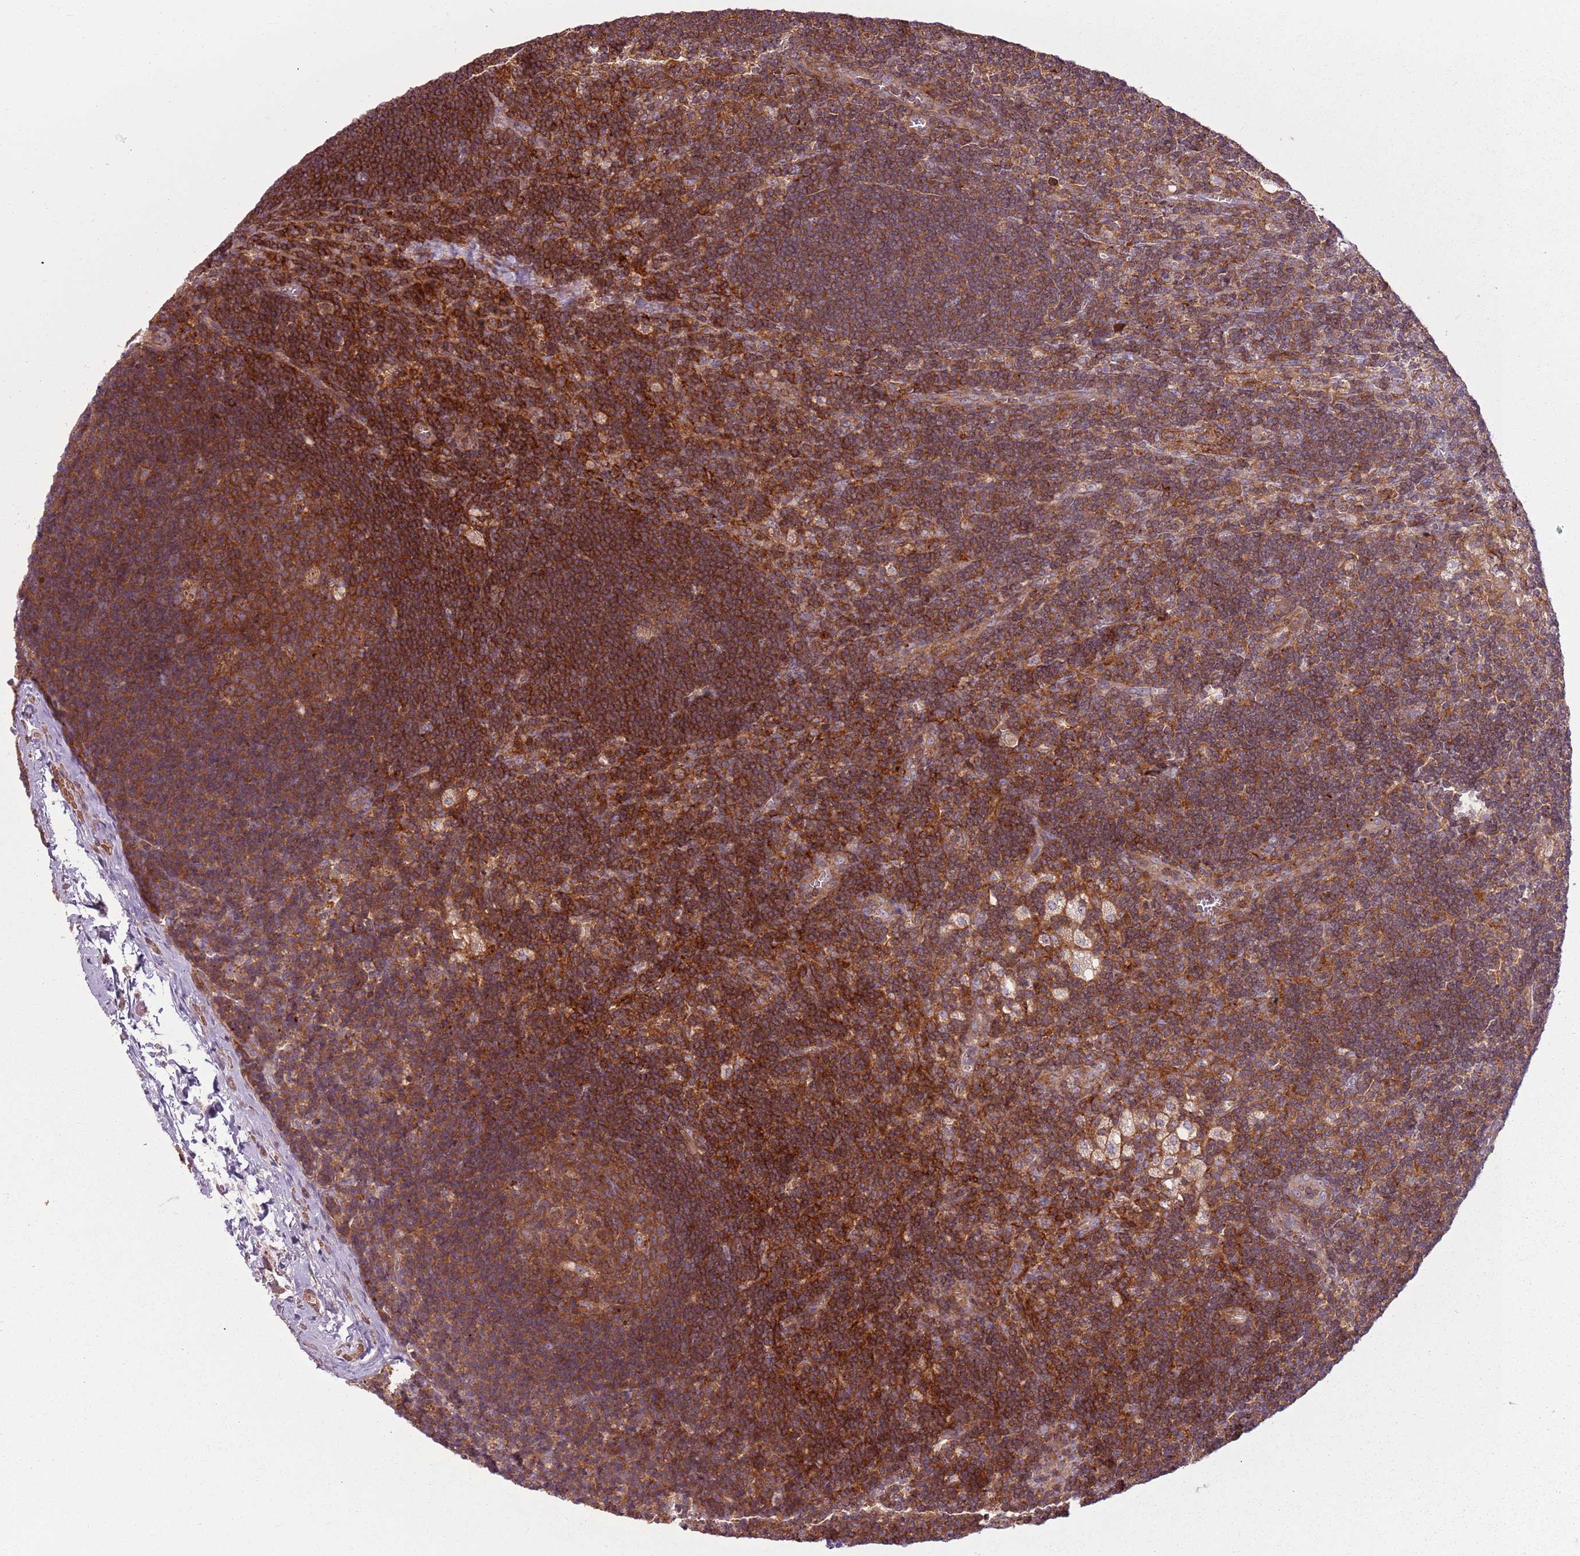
{"staining": {"intensity": "moderate", "quantity": ">75%", "location": "cytoplasmic/membranous"}, "tissue": "lymph node", "cell_type": "Germinal center cells", "image_type": "normal", "snomed": [{"axis": "morphology", "description": "Normal tissue, NOS"}, {"axis": "topography", "description": "Lymph node"}], "caption": "Immunohistochemical staining of unremarkable lymph node reveals medium levels of moderate cytoplasmic/membranous staining in about >75% of germinal center cells. (IHC, brightfield microscopy, high magnification).", "gene": "RPL21", "patient": {"sex": "male", "age": 24}}